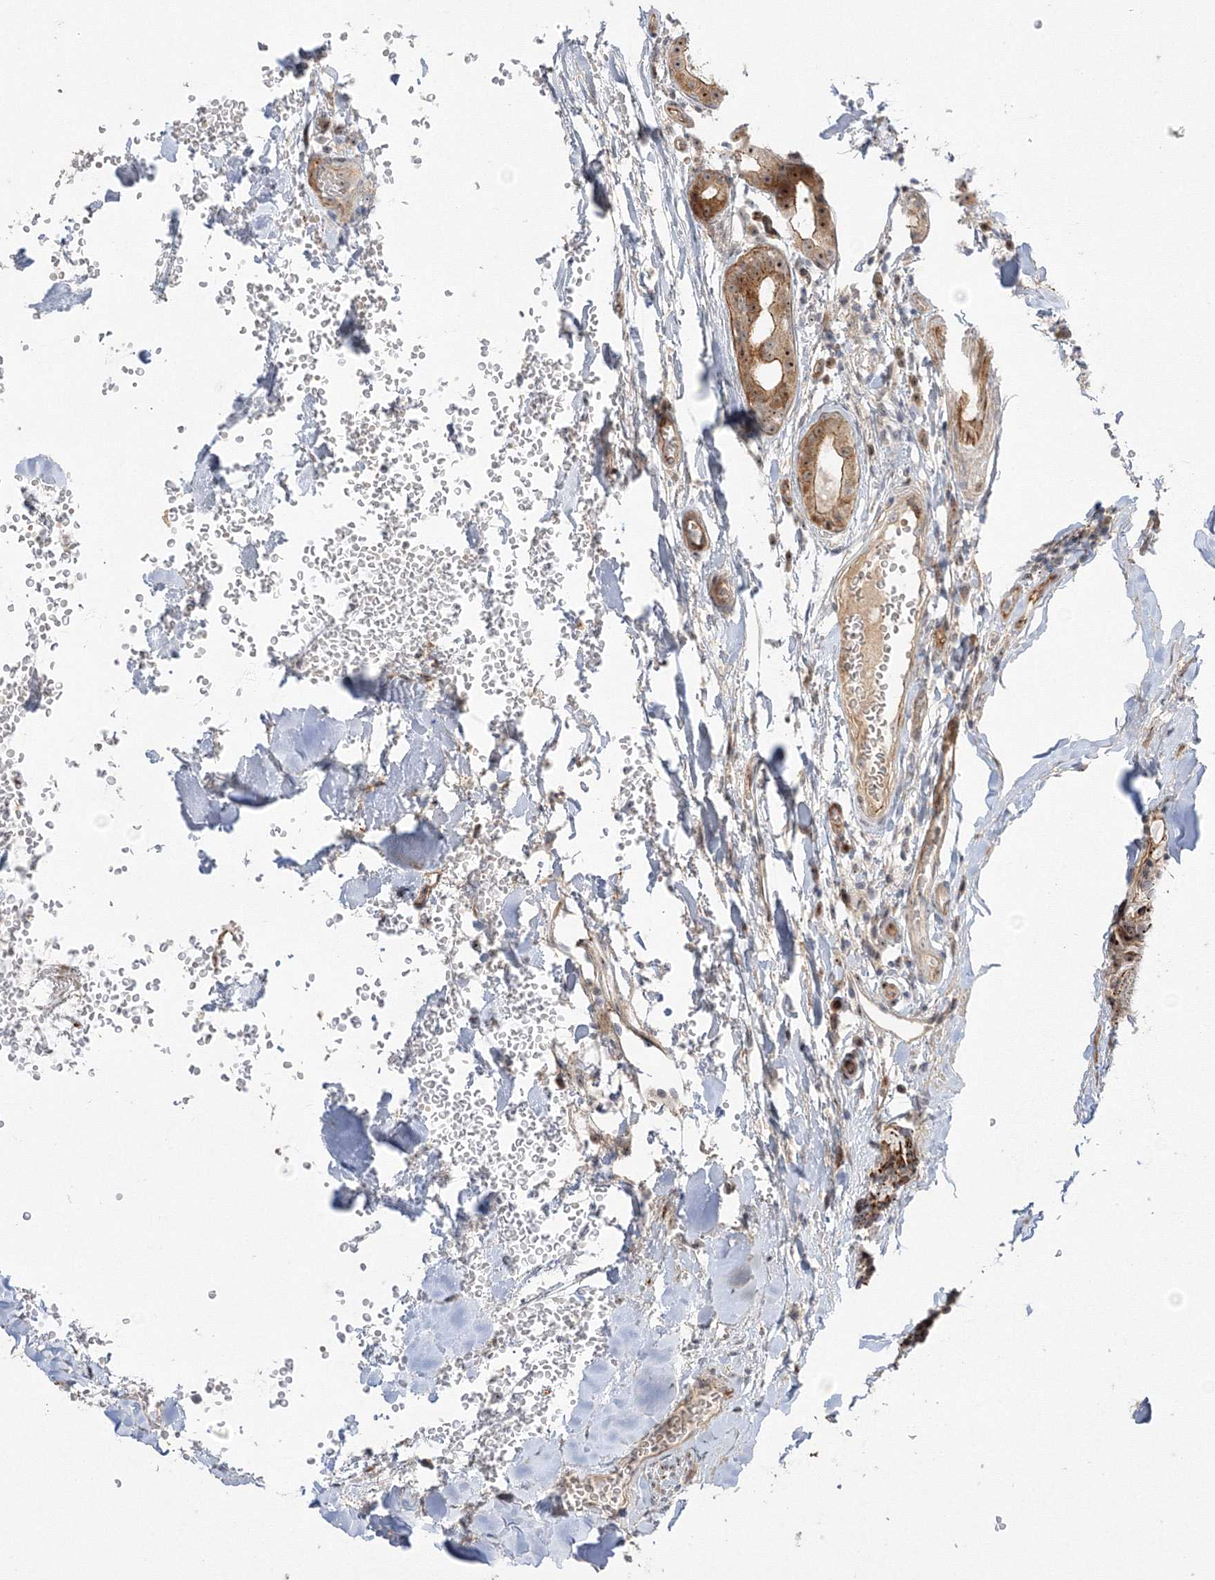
{"staining": {"intensity": "moderate", "quantity": ">75%", "location": "cytoplasmic/membranous,nuclear"}, "tissue": "head and neck cancer", "cell_type": "Tumor cells", "image_type": "cancer", "snomed": [{"axis": "morphology", "description": "Adenocarcinoma, NOS"}, {"axis": "topography", "description": "Head-Neck"}], "caption": "Moderate cytoplasmic/membranous and nuclear protein positivity is identified in approximately >75% of tumor cells in head and neck adenocarcinoma. (DAB (3,3'-diaminobenzidine) IHC, brown staining for protein, blue staining for nuclei).", "gene": "NPM3", "patient": {"sex": "male", "age": 66}}